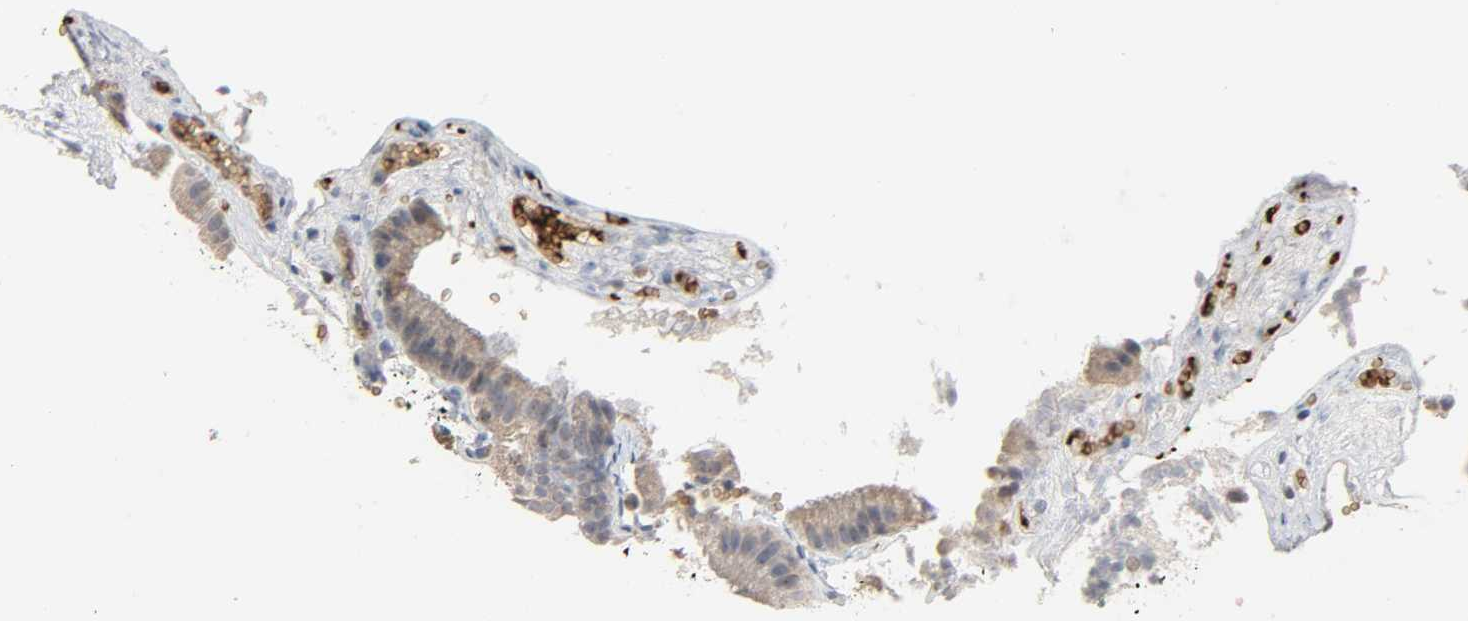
{"staining": {"intensity": "moderate", "quantity": ">75%", "location": "cytoplasmic/membranous"}, "tissue": "gallbladder", "cell_type": "Glandular cells", "image_type": "normal", "snomed": [{"axis": "morphology", "description": "Normal tissue, NOS"}, {"axis": "topography", "description": "Gallbladder"}], "caption": "High-power microscopy captured an immunohistochemistry photomicrograph of benign gallbladder, revealing moderate cytoplasmic/membranous staining in about >75% of glandular cells.", "gene": "PLEKHA2", "patient": {"sex": "female", "age": 24}}